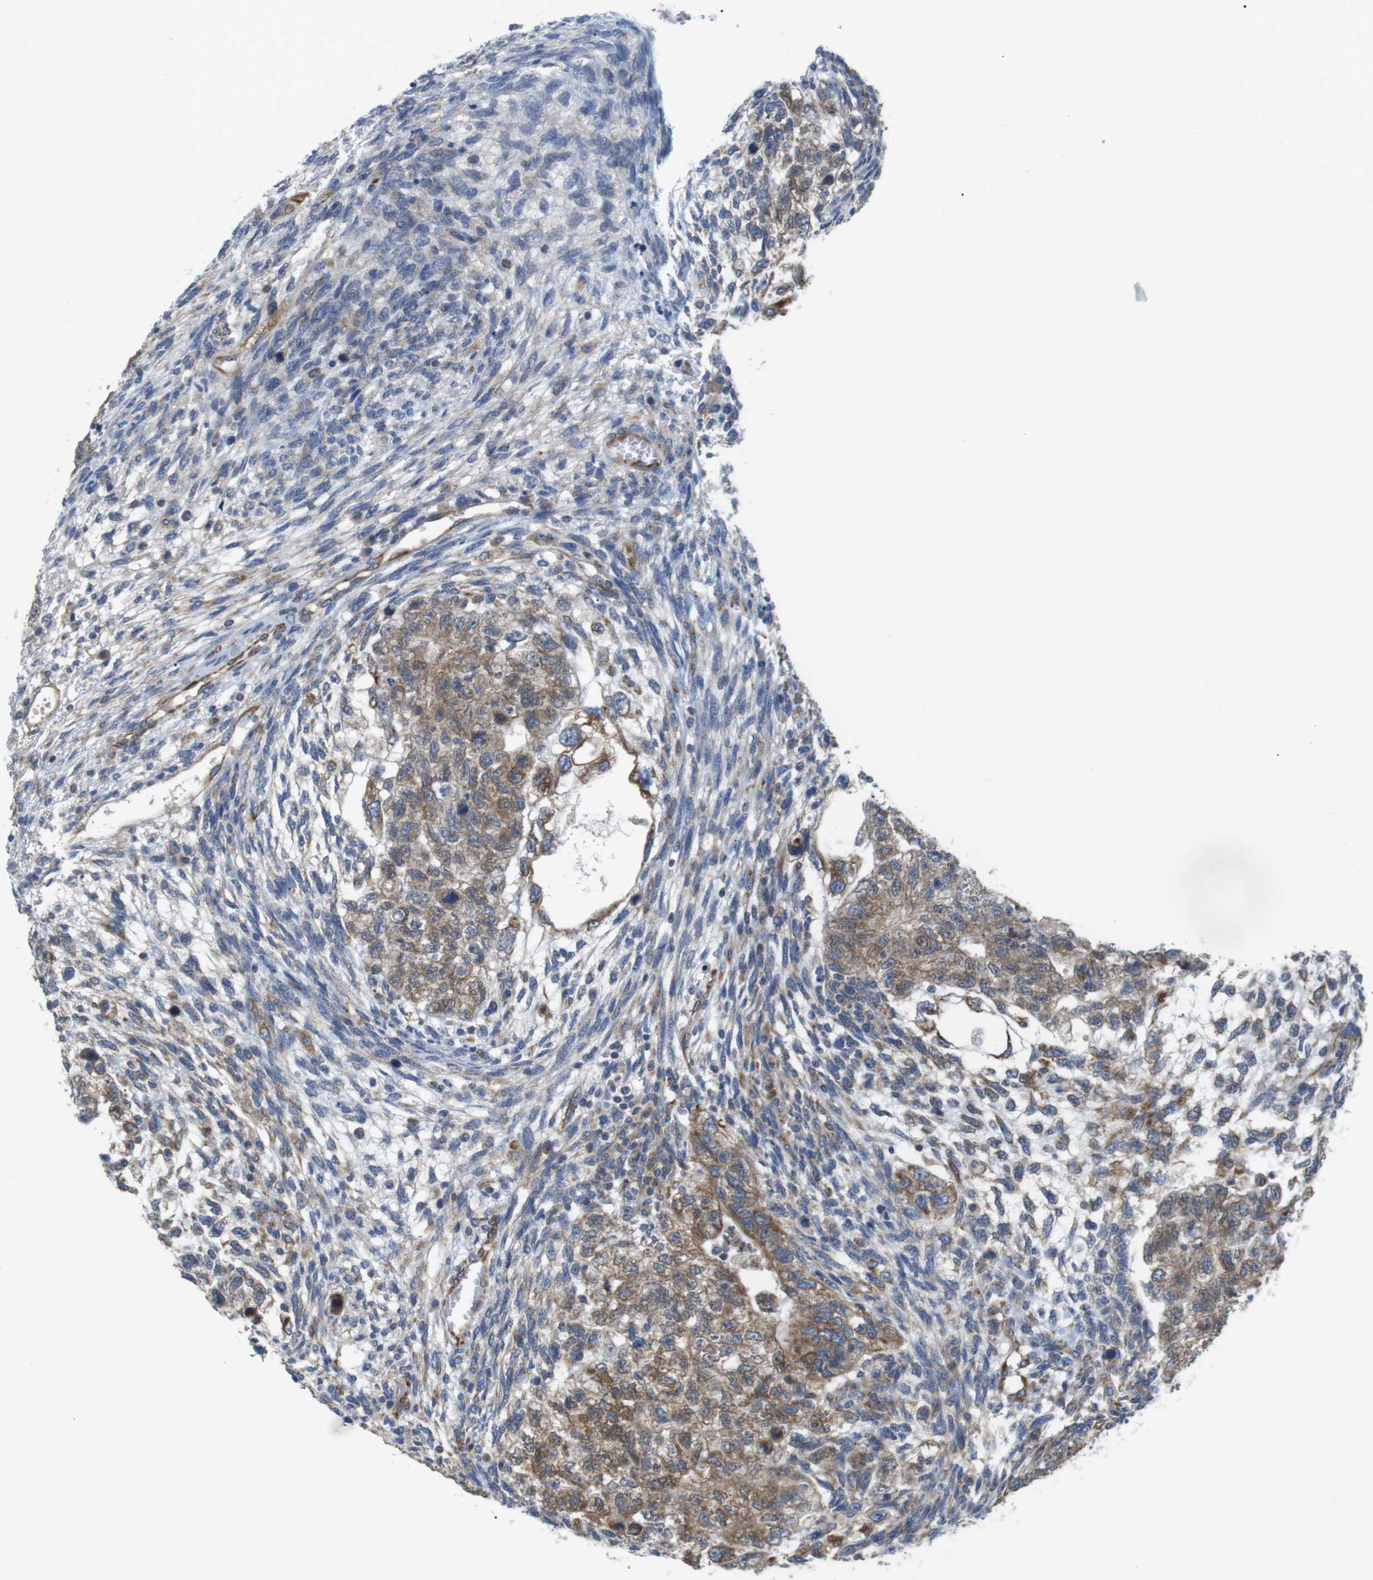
{"staining": {"intensity": "moderate", "quantity": "25%-75%", "location": "cytoplasmic/membranous"}, "tissue": "testis cancer", "cell_type": "Tumor cells", "image_type": "cancer", "snomed": [{"axis": "morphology", "description": "Normal tissue, NOS"}, {"axis": "morphology", "description": "Carcinoma, Embryonal, NOS"}, {"axis": "topography", "description": "Testis"}], "caption": "The photomicrograph reveals a brown stain indicating the presence of a protein in the cytoplasmic/membranous of tumor cells in testis cancer (embryonal carcinoma).", "gene": "PCNX2", "patient": {"sex": "male", "age": 36}}